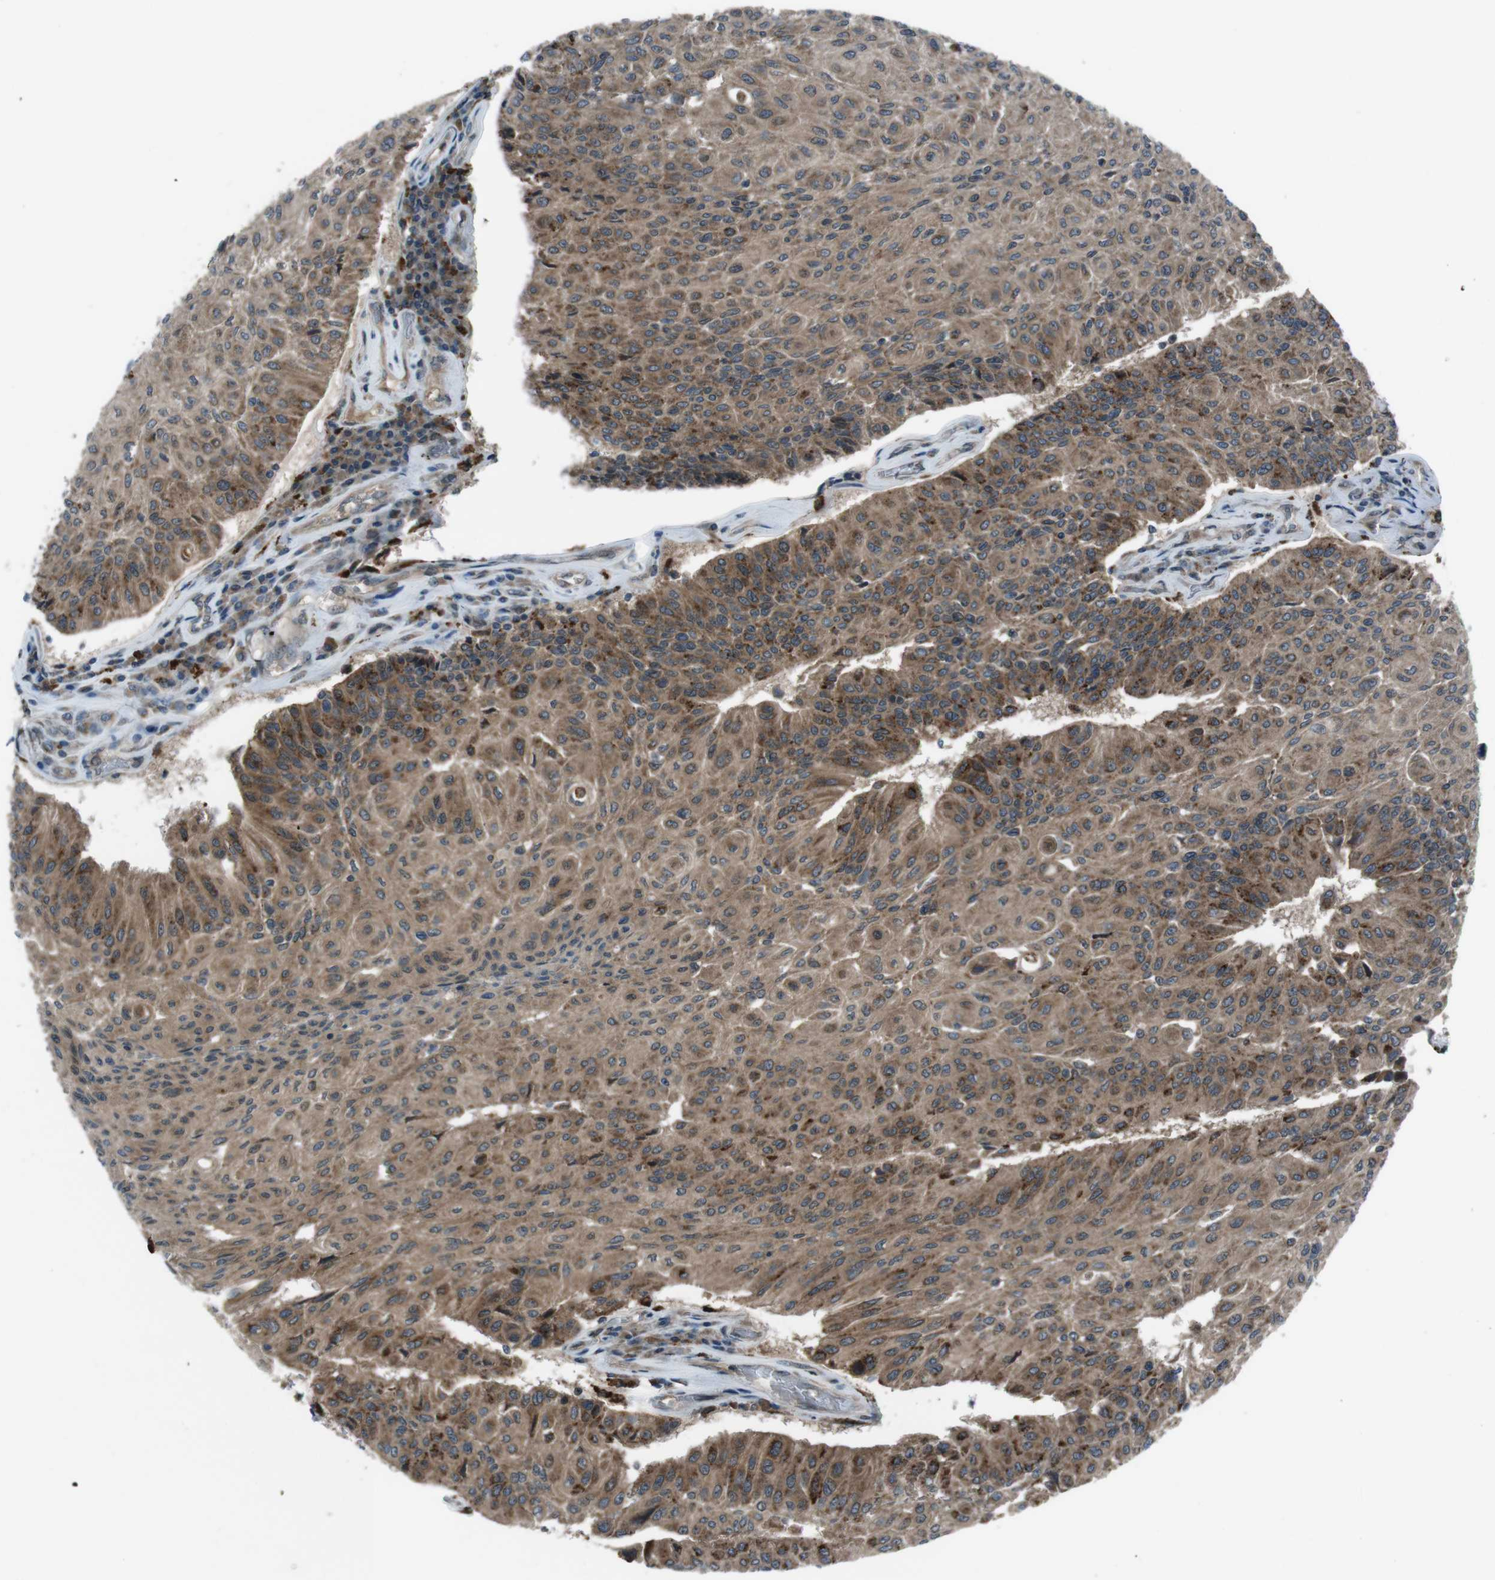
{"staining": {"intensity": "moderate", "quantity": ">75%", "location": "cytoplasmic/membranous"}, "tissue": "urothelial cancer", "cell_type": "Tumor cells", "image_type": "cancer", "snomed": [{"axis": "morphology", "description": "Urothelial carcinoma, High grade"}, {"axis": "topography", "description": "Urinary bladder"}], "caption": "This is an image of immunohistochemistry (IHC) staining of urothelial cancer, which shows moderate positivity in the cytoplasmic/membranous of tumor cells.", "gene": "SLC27A4", "patient": {"sex": "male", "age": 66}}